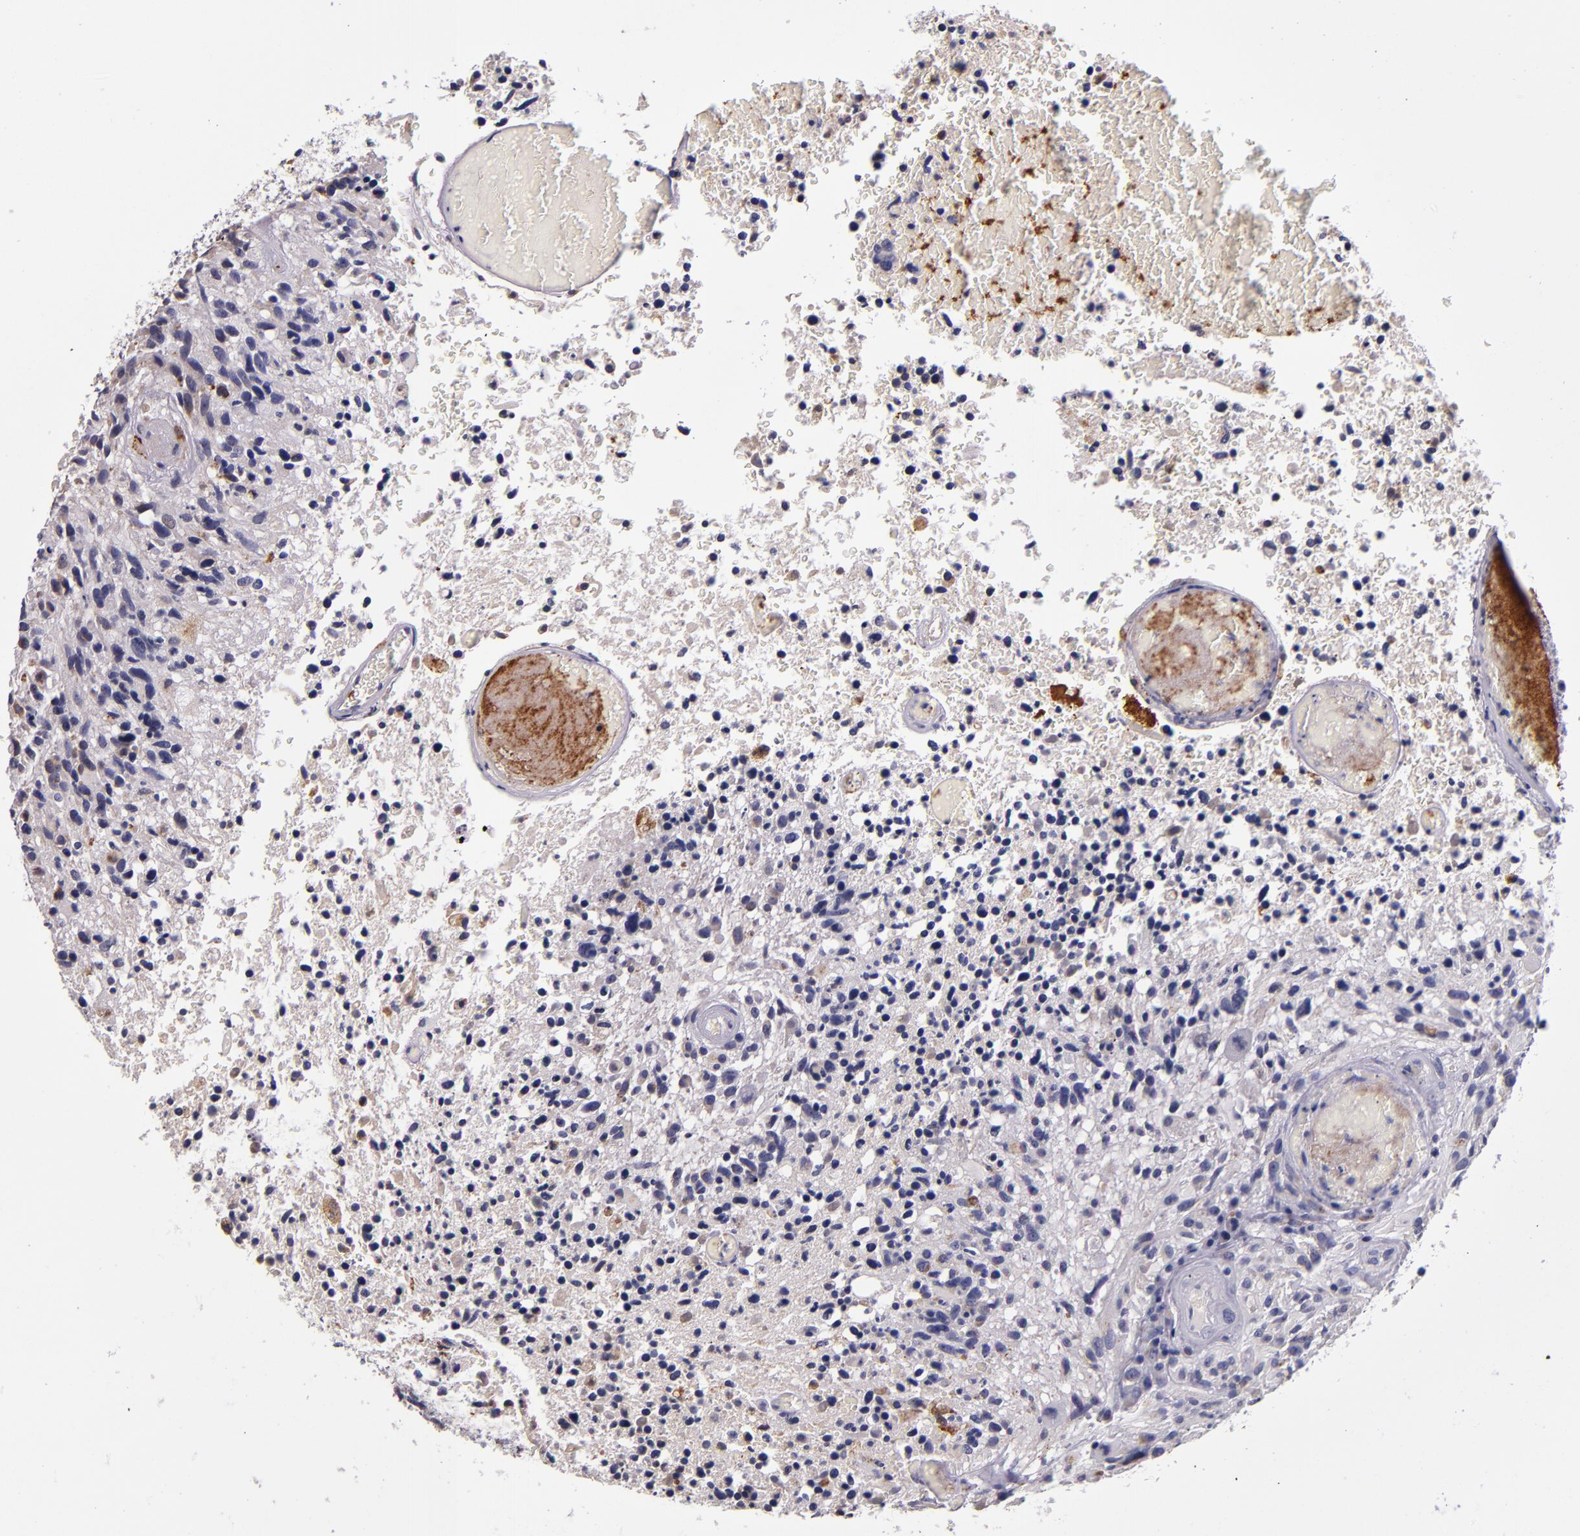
{"staining": {"intensity": "negative", "quantity": "none", "location": "none"}, "tissue": "glioma", "cell_type": "Tumor cells", "image_type": "cancer", "snomed": [{"axis": "morphology", "description": "Glioma, malignant, High grade"}, {"axis": "topography", "description": "Brain"}], "caption": "The immunohistochemistry histopathology image has no significant positivity in tumor cells of malignant glioma (high-grade) tissue. Brightfield microscopy of immunohistochemistry stained with DAB (3,3'-diaminobenzidine) (brown) and hematoxylin (blue), captured at high magnification.", "gene": "SELP", "patient": {"sex": "male", "age": 72}}